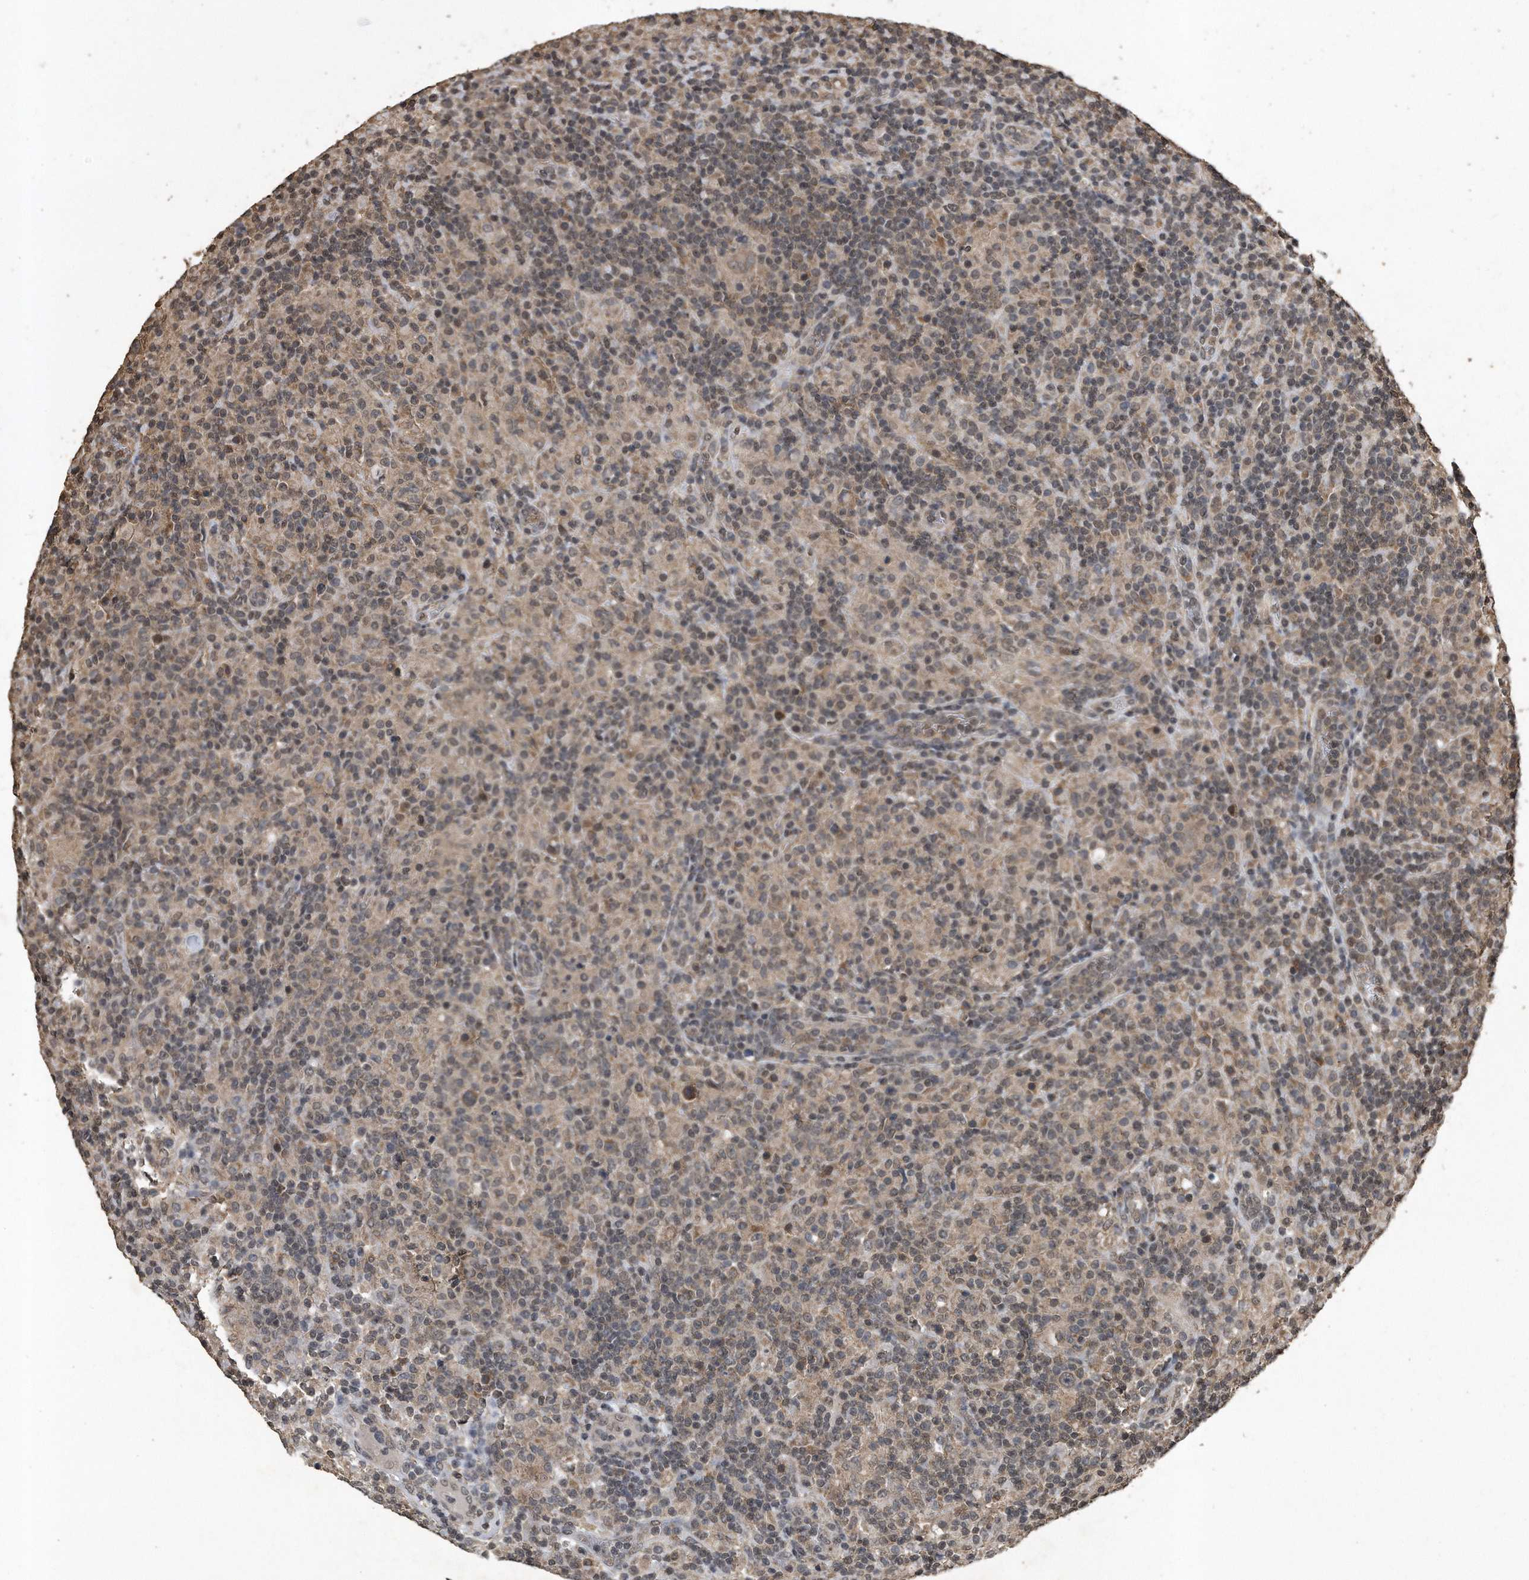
{"staining": {"intensity": "weak", "quantity": "<25%", "location": "cytoplasmic/membranous"}, "tissue": "lymphoma", "cell_type": "Tumor cells", "image_type": "cancer", "snomed": [{"axis": "morphology", "description": "Hodgkin's disease, NOS"}, {"axis": "topography", "description": "Lymph node"}], "caption": "The immunohistochemistry (IHC) micrograph has no significant expression in tumor cells of lymphoma tissue.", "gene": "CRYZL1", "patient": {"sex": "male", "age": 70}}